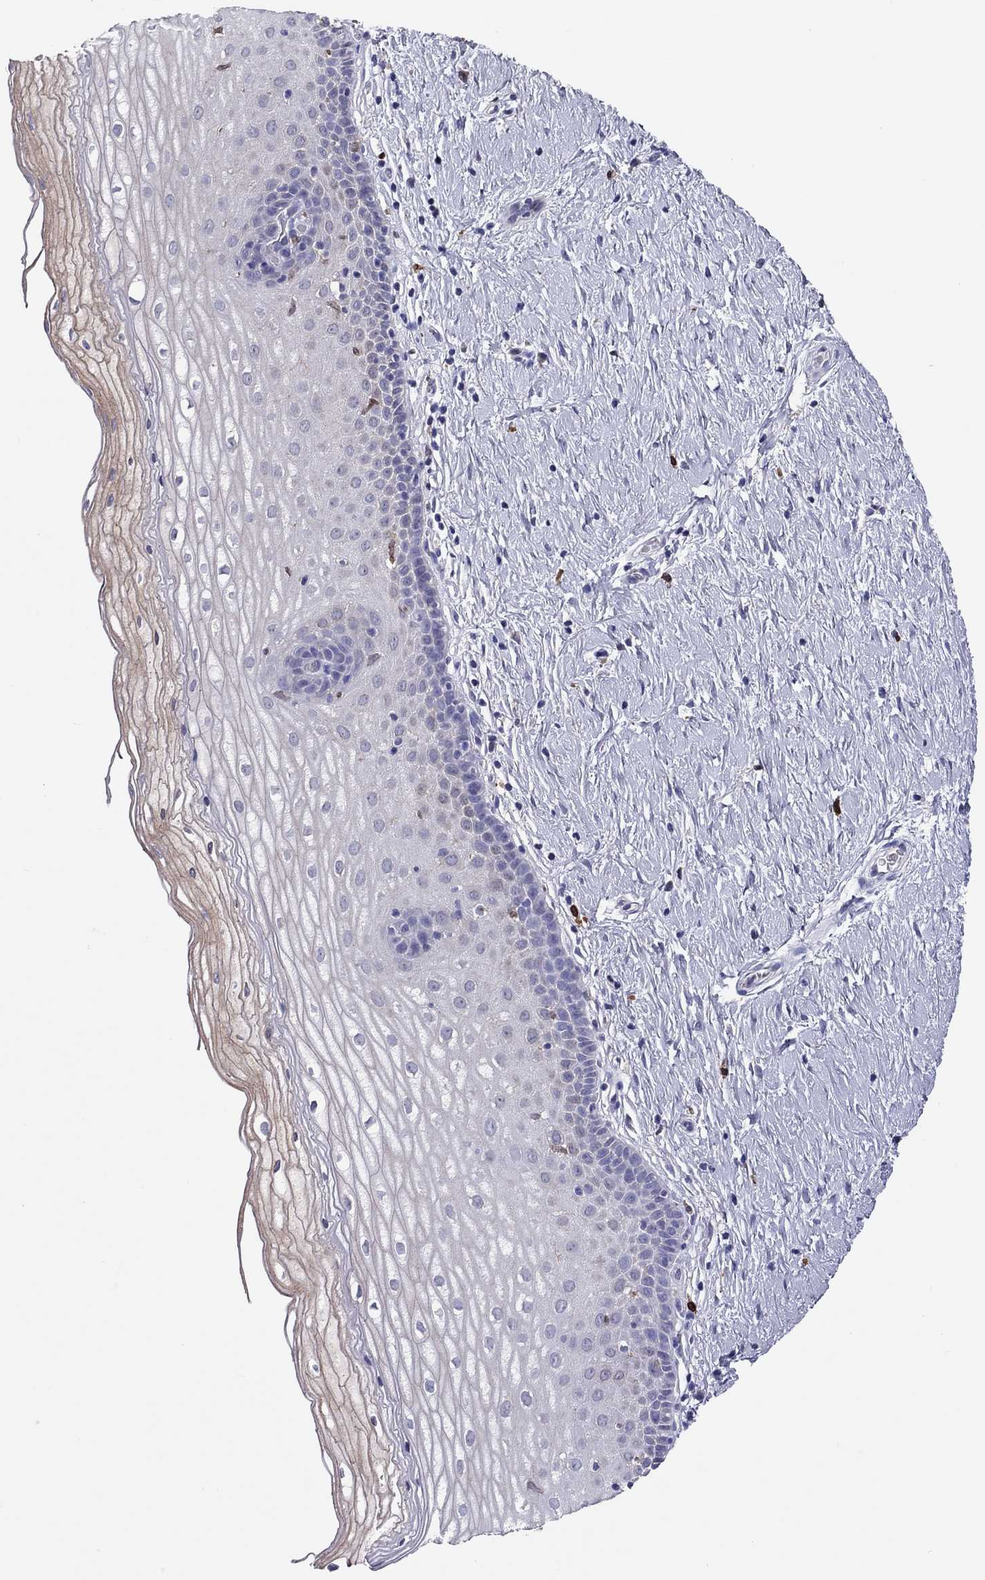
{"staining": {"intensity": "negative", "quantity": "none", "location": "none"}, "tissue": "cervix", "cell_type": "Glandular cells", "image_type": "normal", "snomed": [{"axis": "morphology", "description": "Normal tissue, NOS"}, {"axis": "topography", "description": "Cervix"}], "caption": "This is a photomicrograph of immunohistochemistry (IHC) staining of benign cervix, which shows no expression in glandular cells. The staining was performed using DAB (3,3'-diaminobenzidine) to visualize the protein expression in brown, while the nuclei were stained in blue with hematoxylin (Magnification: 20x).", "gene": "ADORA2A", "patient": {"sex": "female", "age": 37}}